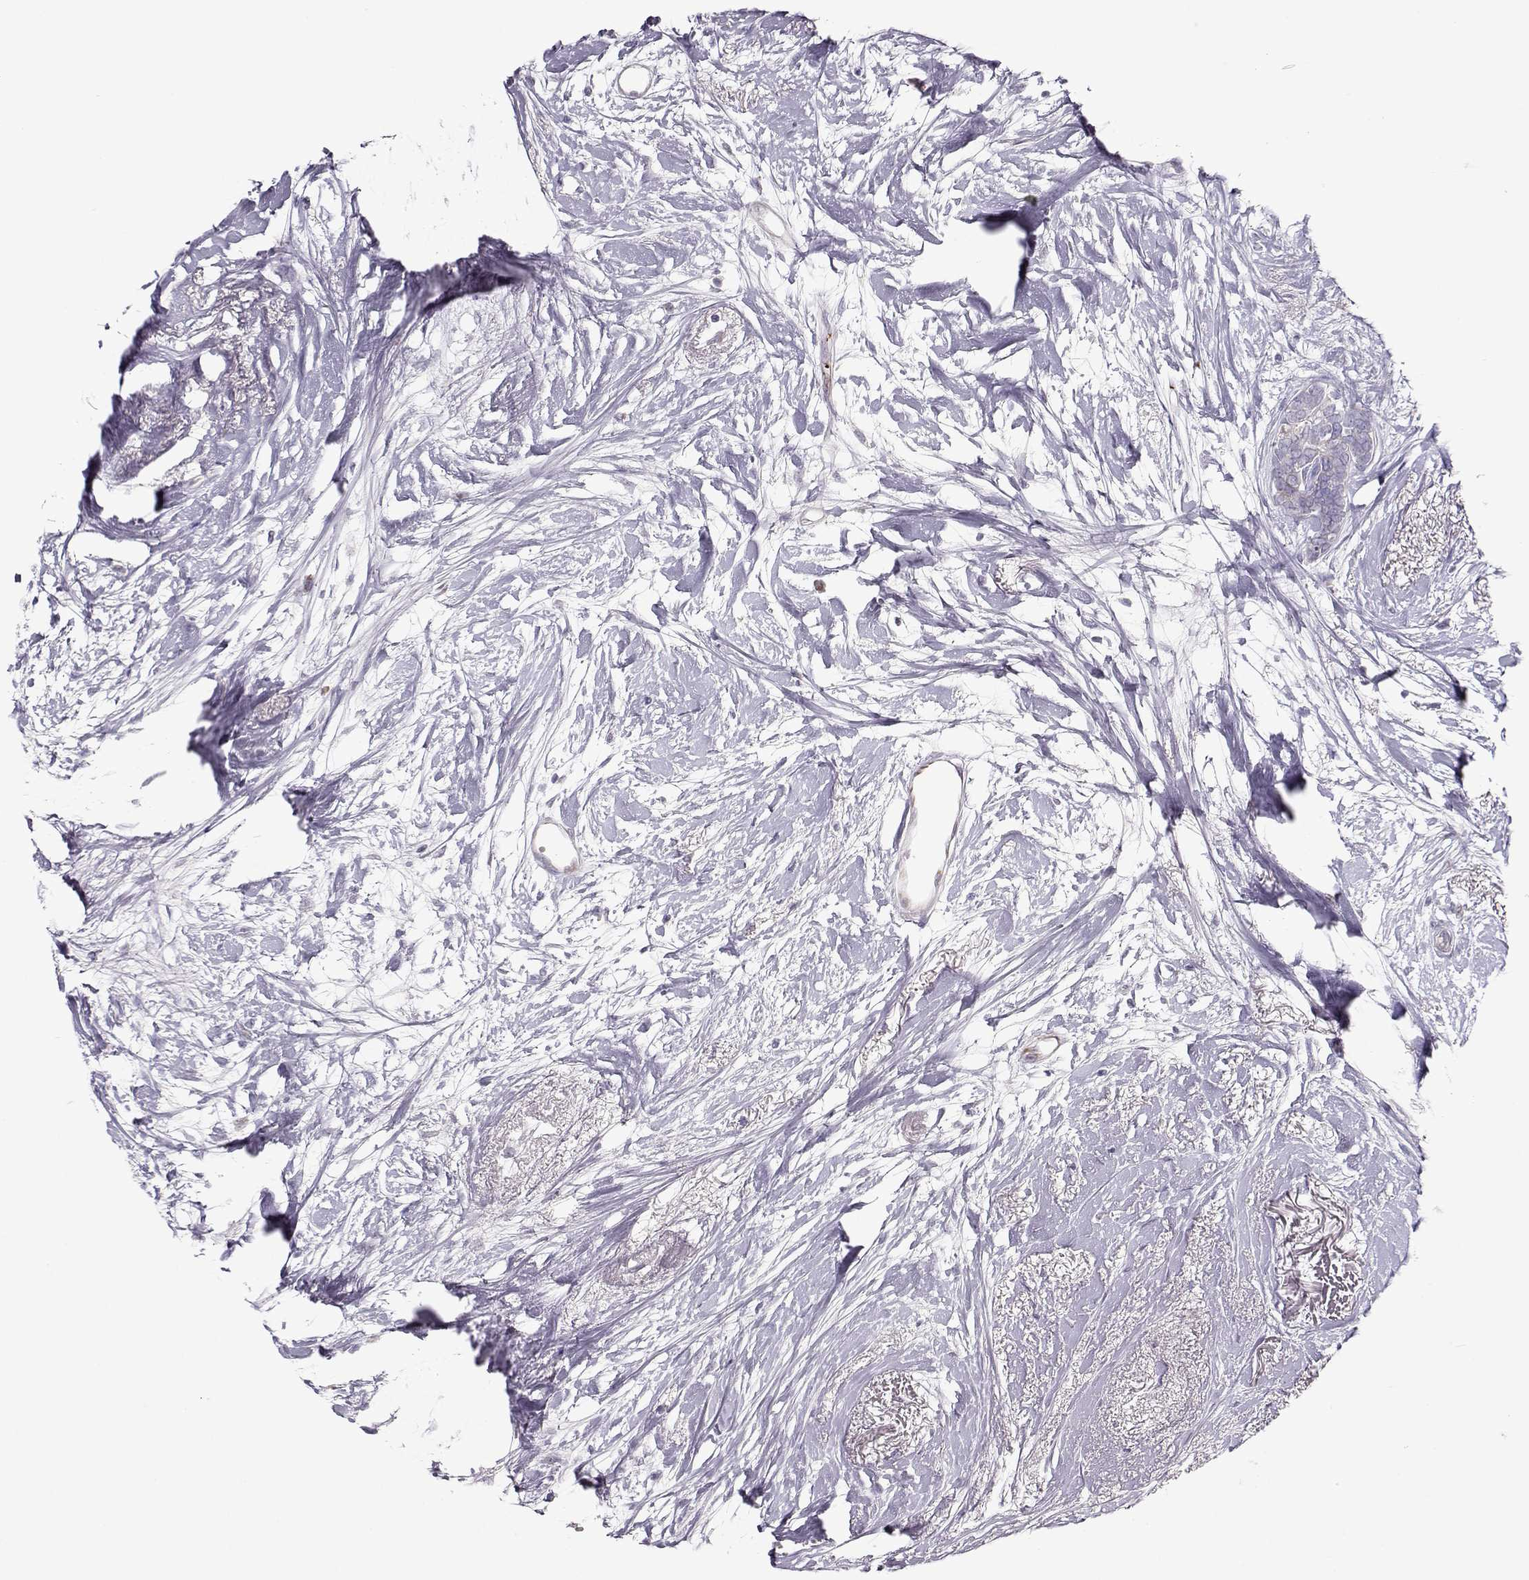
{"staining": {"intensity": "weak", "quantity": "<25%", "location": "cytoplasmic/membranous"}, "tissue": "breast cancer", "cell_type": "Tumor cells", "image_type": "cancer", "snomed": [{"axis": "morphology", "description": "Duct carcinoma"}, {"axis": "topography", "description": "Breast"}], "caption": "Infiltrating ductal carcinoma (breast) was stained to show a protein in brown. There is no significant expression in tumor cells.", "gene": "KLF17", "patient": {"sex": "female", "age": 40}}